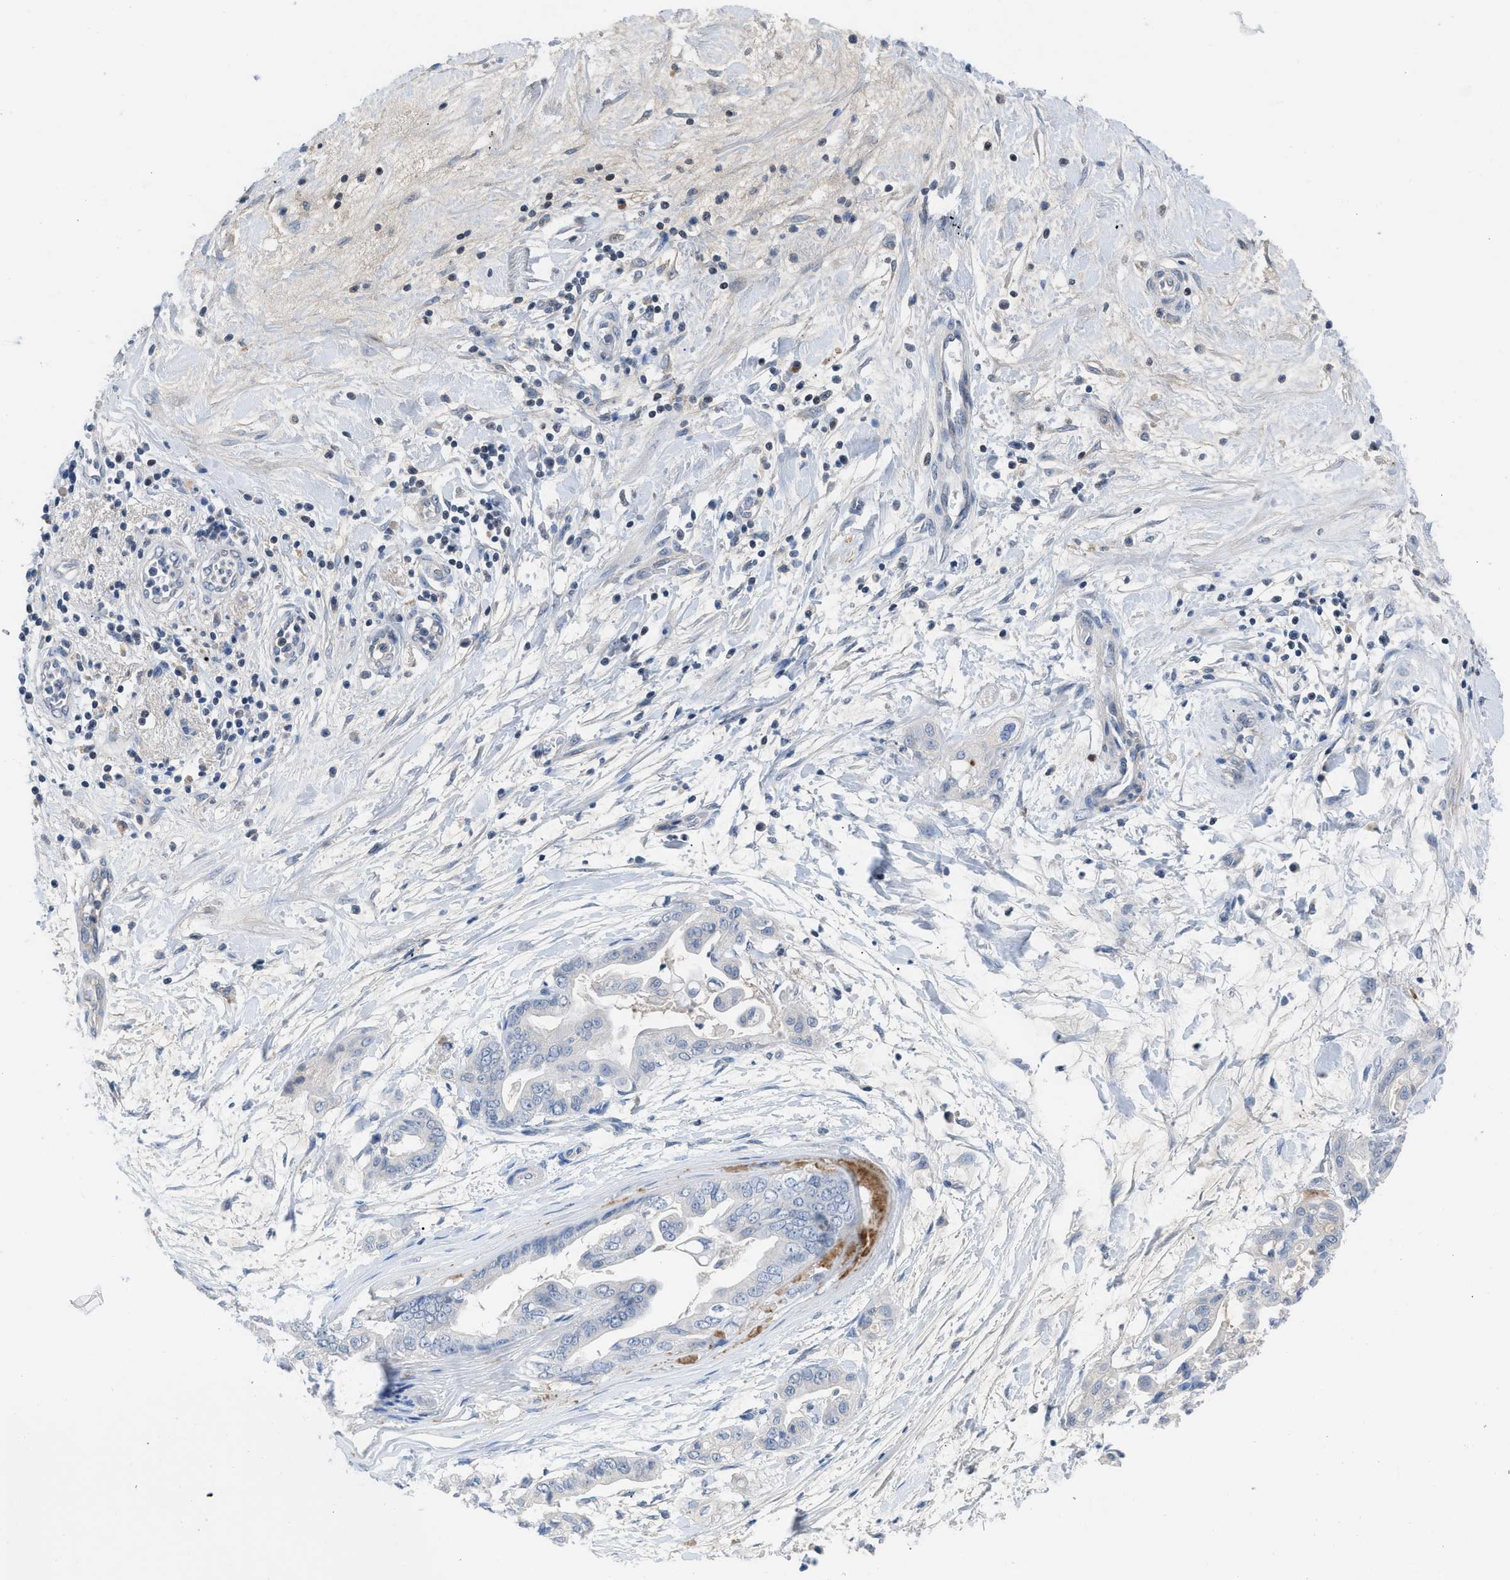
{"staining": {"intensity": "negative", "quantity": "none", "location": "none"}, "tissue": "pancreatic cancer", "cell_type": "Tumor cells", "image_type": "cancer", "snomed": [{"axis": "morphology", "description": "Adenocarcinoma, NOS"}, {"axis": "topography", "description": "Pancreas"}], "caption": "Immunohistochemistry (IHC) of human pancreatic cancer (adenocarcinoma) reveals no positivity in tumor cells.", "gene": "HPX", "patient": {"sex": "female", "age": 75}}